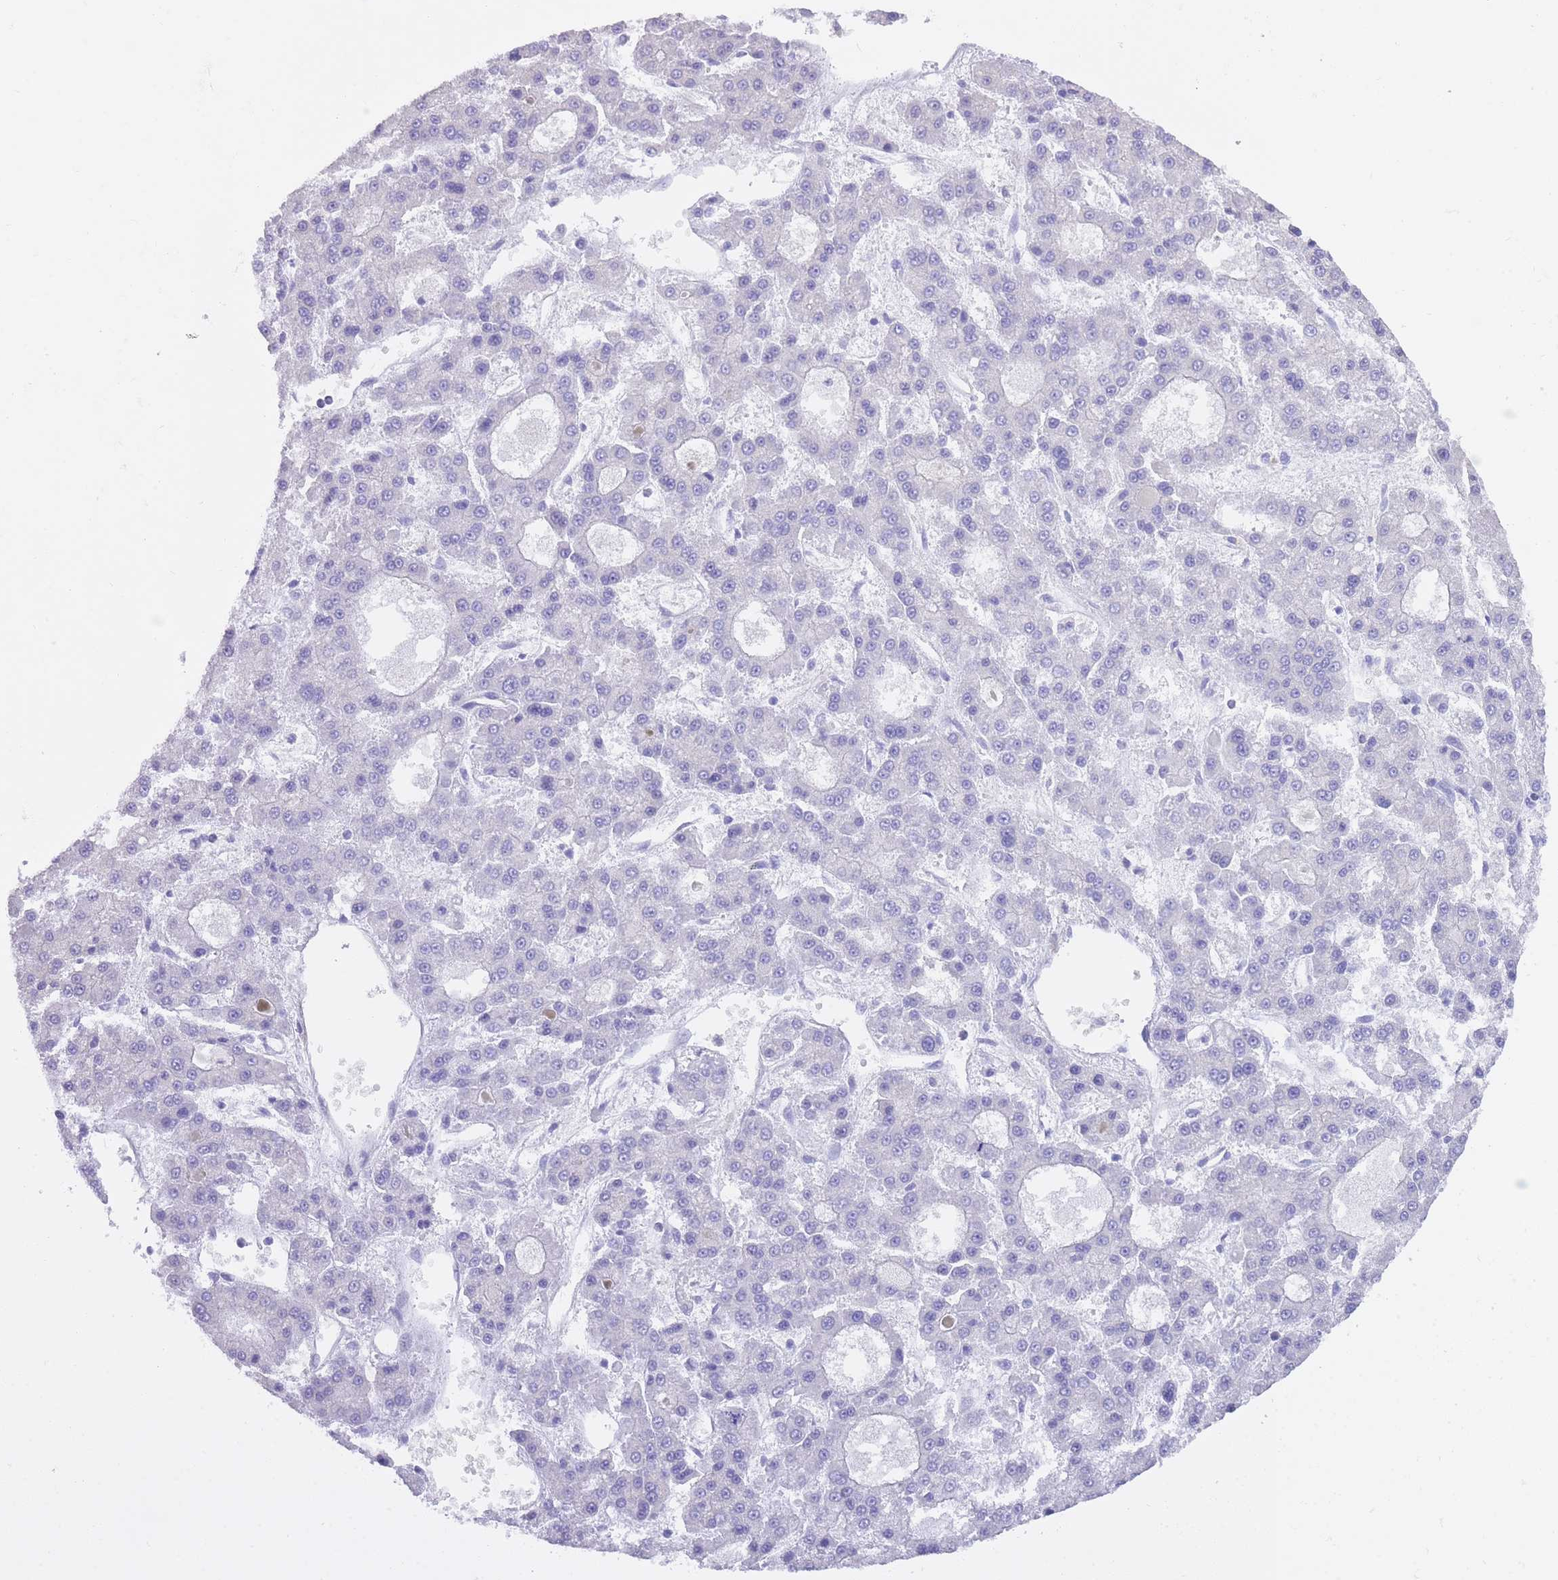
{"staining": {"intensity": "negative", "quantity": "none", "location": "none"}, "tissue": "liver cancer", "cell_type": "Tumor cells", "image_type": "cancer", "snomed": [{"axis": "morphology", "description": "Carcinoma, Hepatocellular, NOS"}, {"axis": "topography", "description": "Liver"}], "caption": "Histopathology image shows no protein staining in tumor cells of liver cancer tissue.", "gene": "LDB3", "patient": {"sex": "male", "age": 70}}